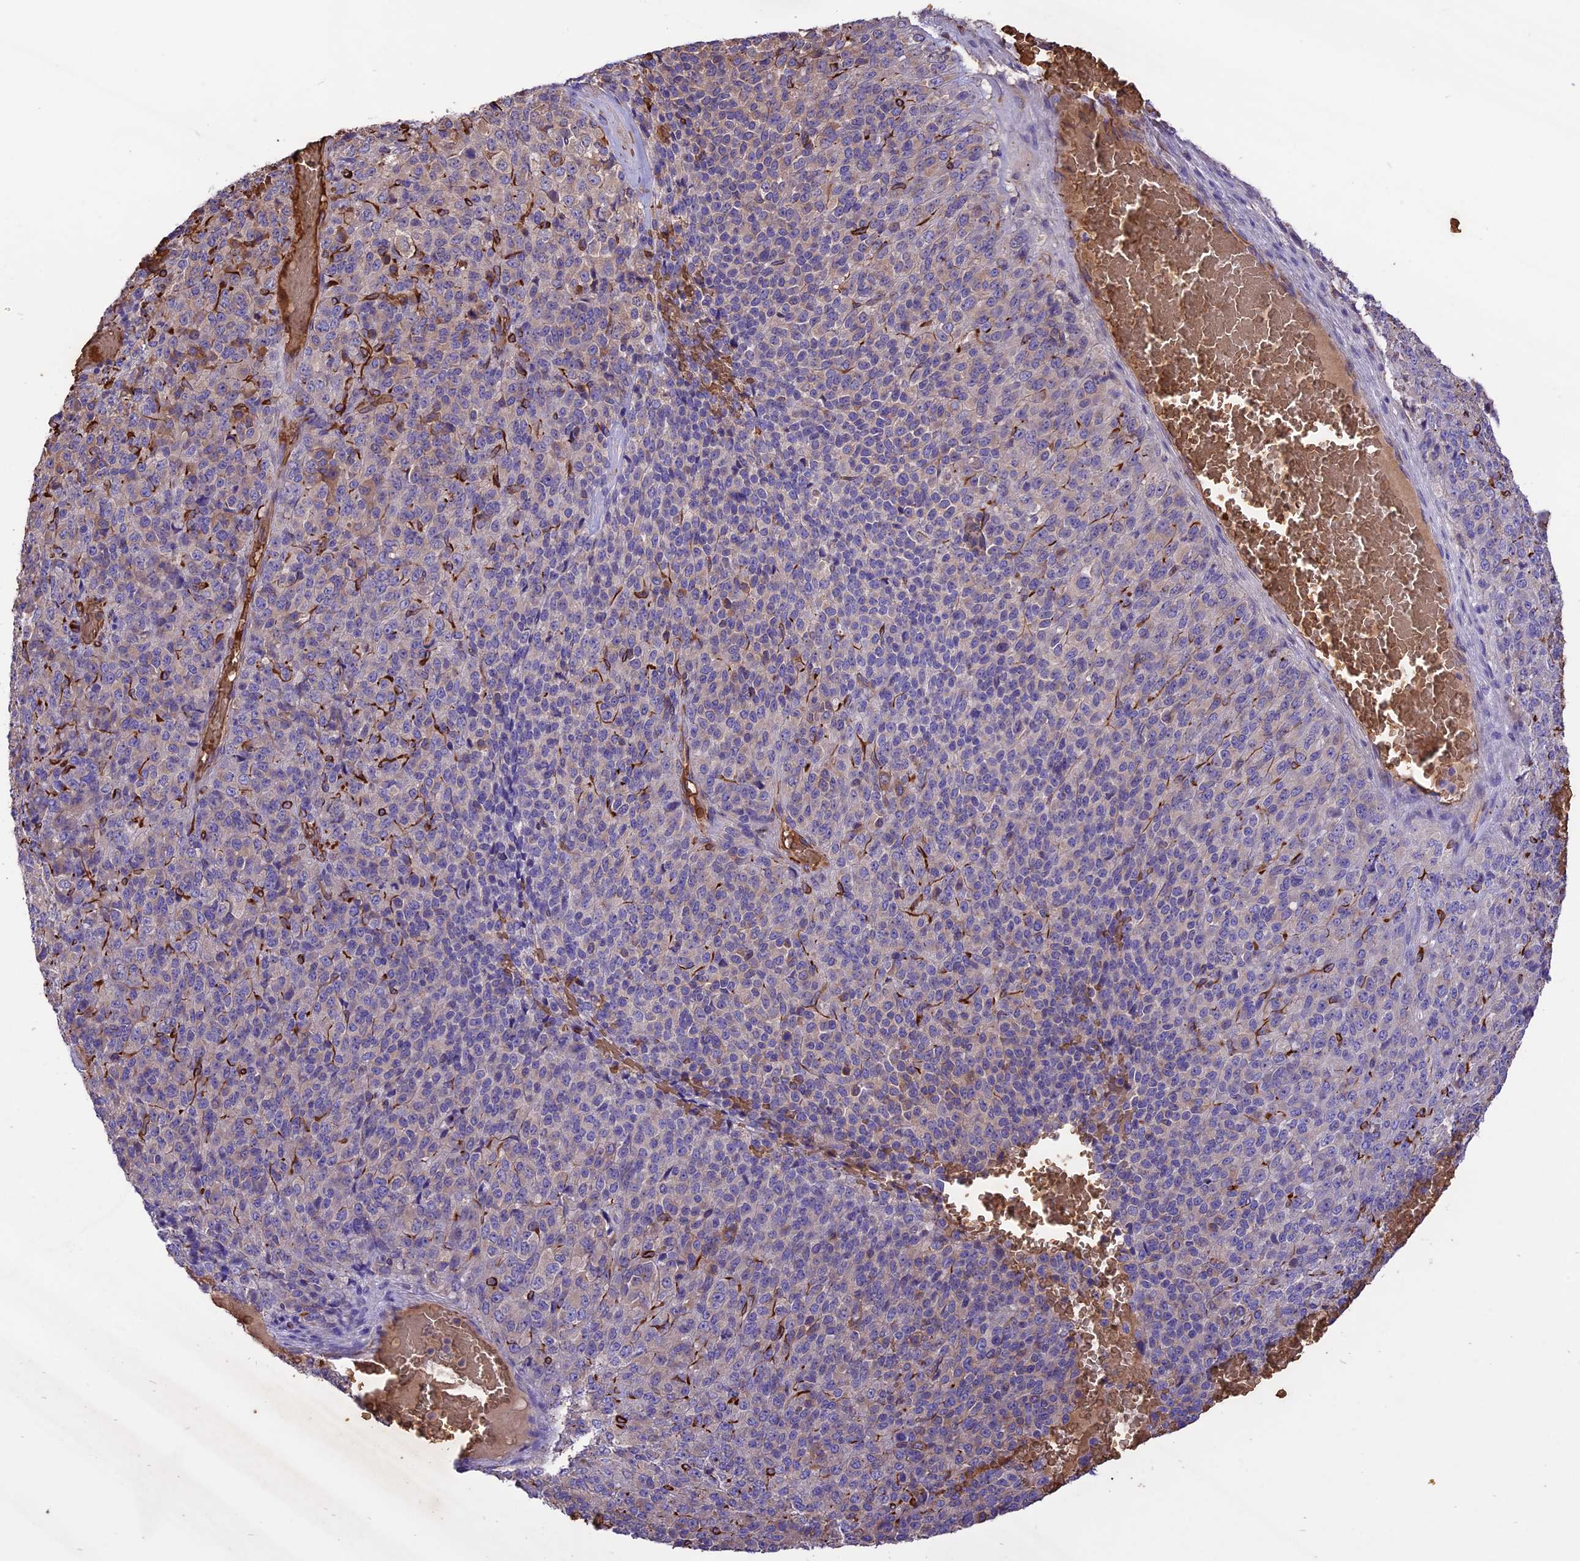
{"staining": {"intensity": "negative", "quantity": "none", "location": "none"}, "tissue": "melanoma", "cell_type": "Tumor cells", "image_type": "cancer", "snomed": [{"axis": "morphology", "description": "Malignant melanoma, Metastatic site"}, {"axis": "topography", "description": "Brain"}], "caption": "A histopathology image of human melanoma is negative for staining in tumor cells.", "gene": "TTC4", "patient": {"sex": "female", "age": 56}}